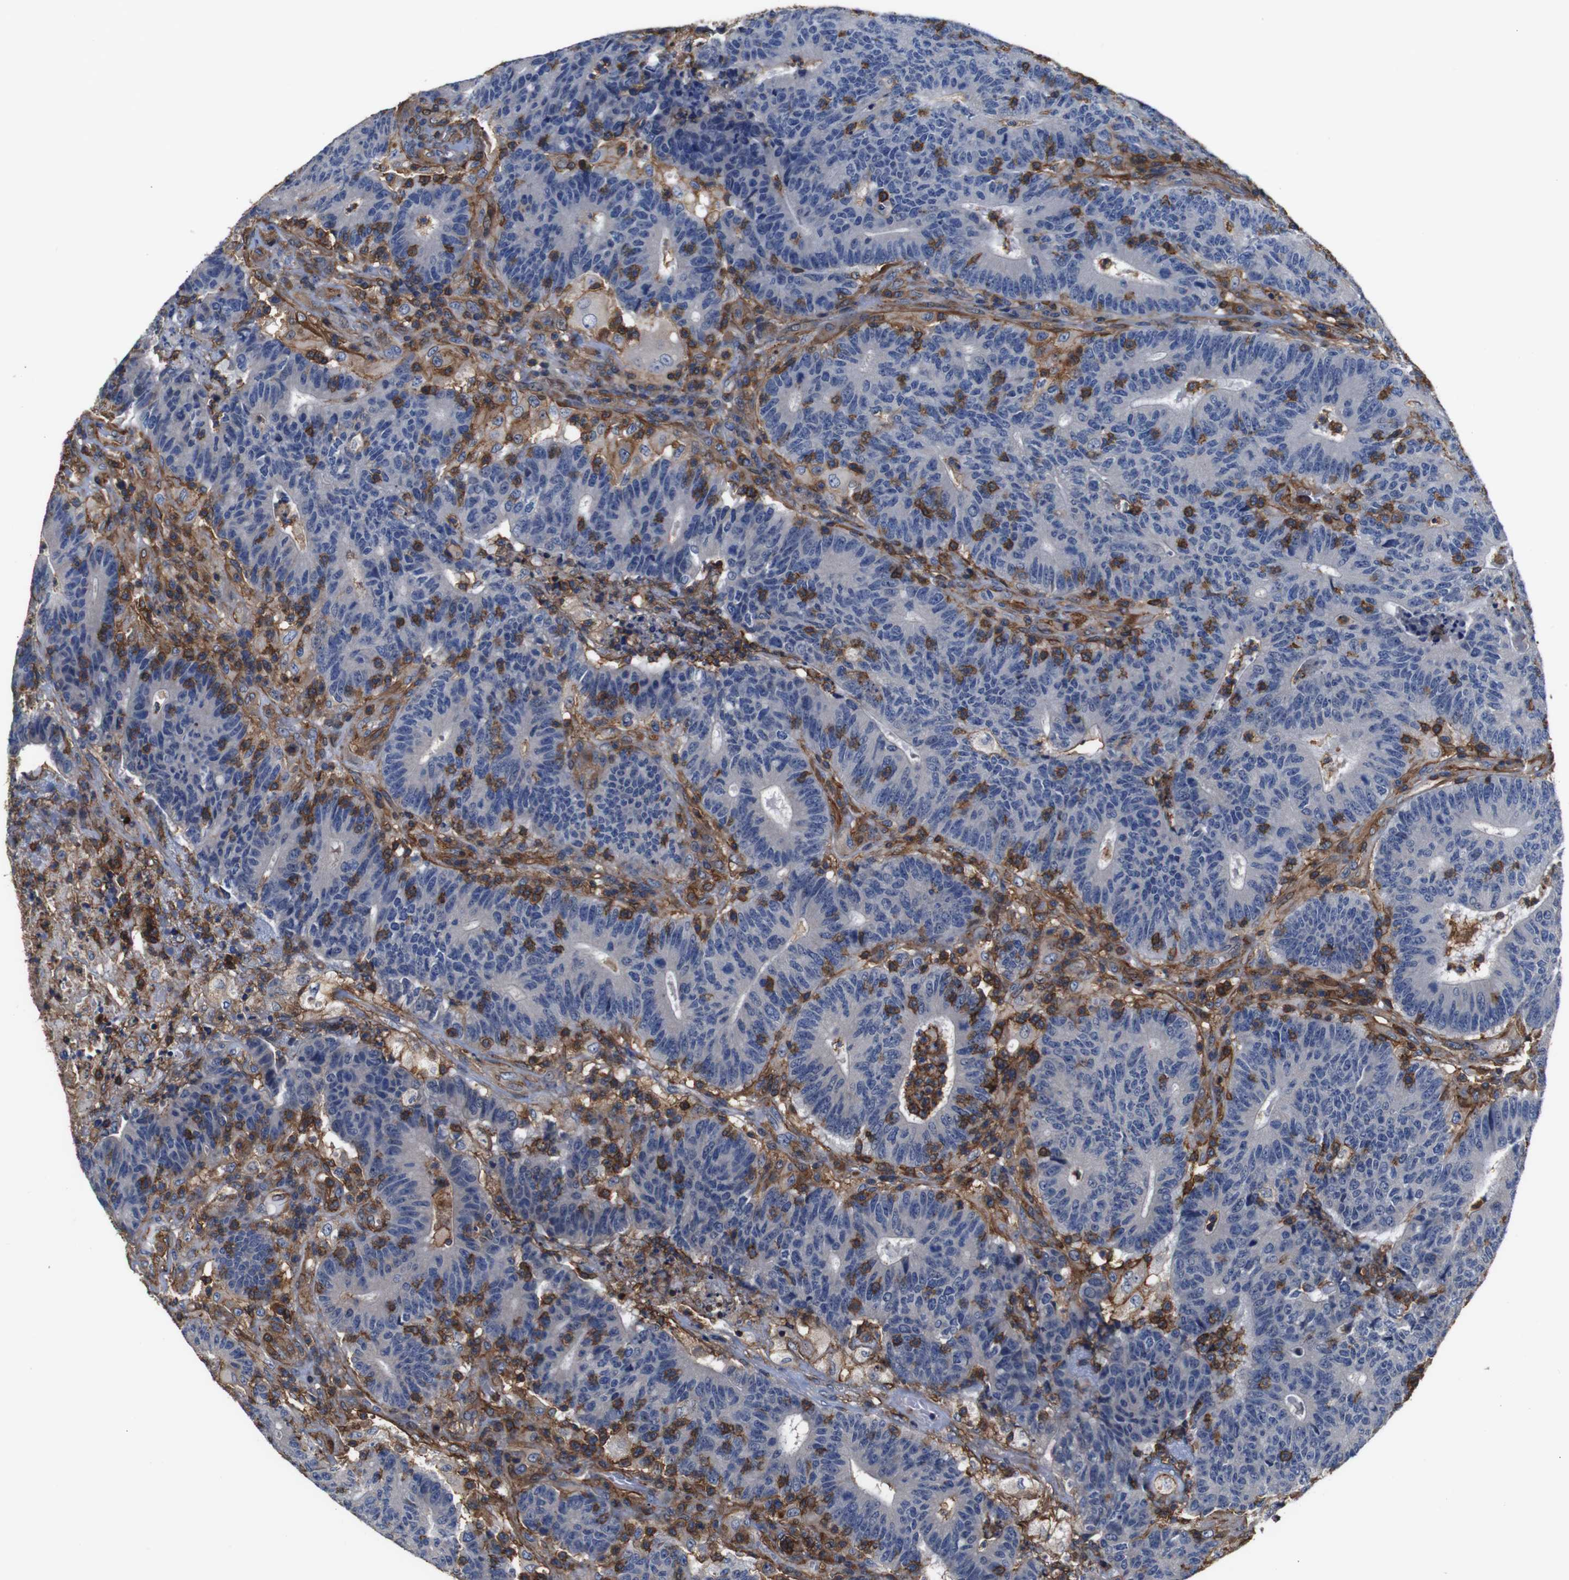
{"staining": {"intensity": "negative", "quantity": "none", "location": "none"}, "tissue": "colorectal cancer", "cell_type": "Tumor cells", "image_type": "cancer", "snomed": [{"axis": "morphology", "description": "Normal tissue, NOS"}, {"axis": "morphology", "description": "Adenocarcinoma, NOS"}, {"axis": "topography", "description": "Colon"}], "caption": "This image is of colorectal cancer stained with IHC to label a protein in brown with the nuclei are counter-stained blue. There is no staining in tumor cells.", "gene": "PI4KA", "patient": {"sex": "female", "age": 75}}